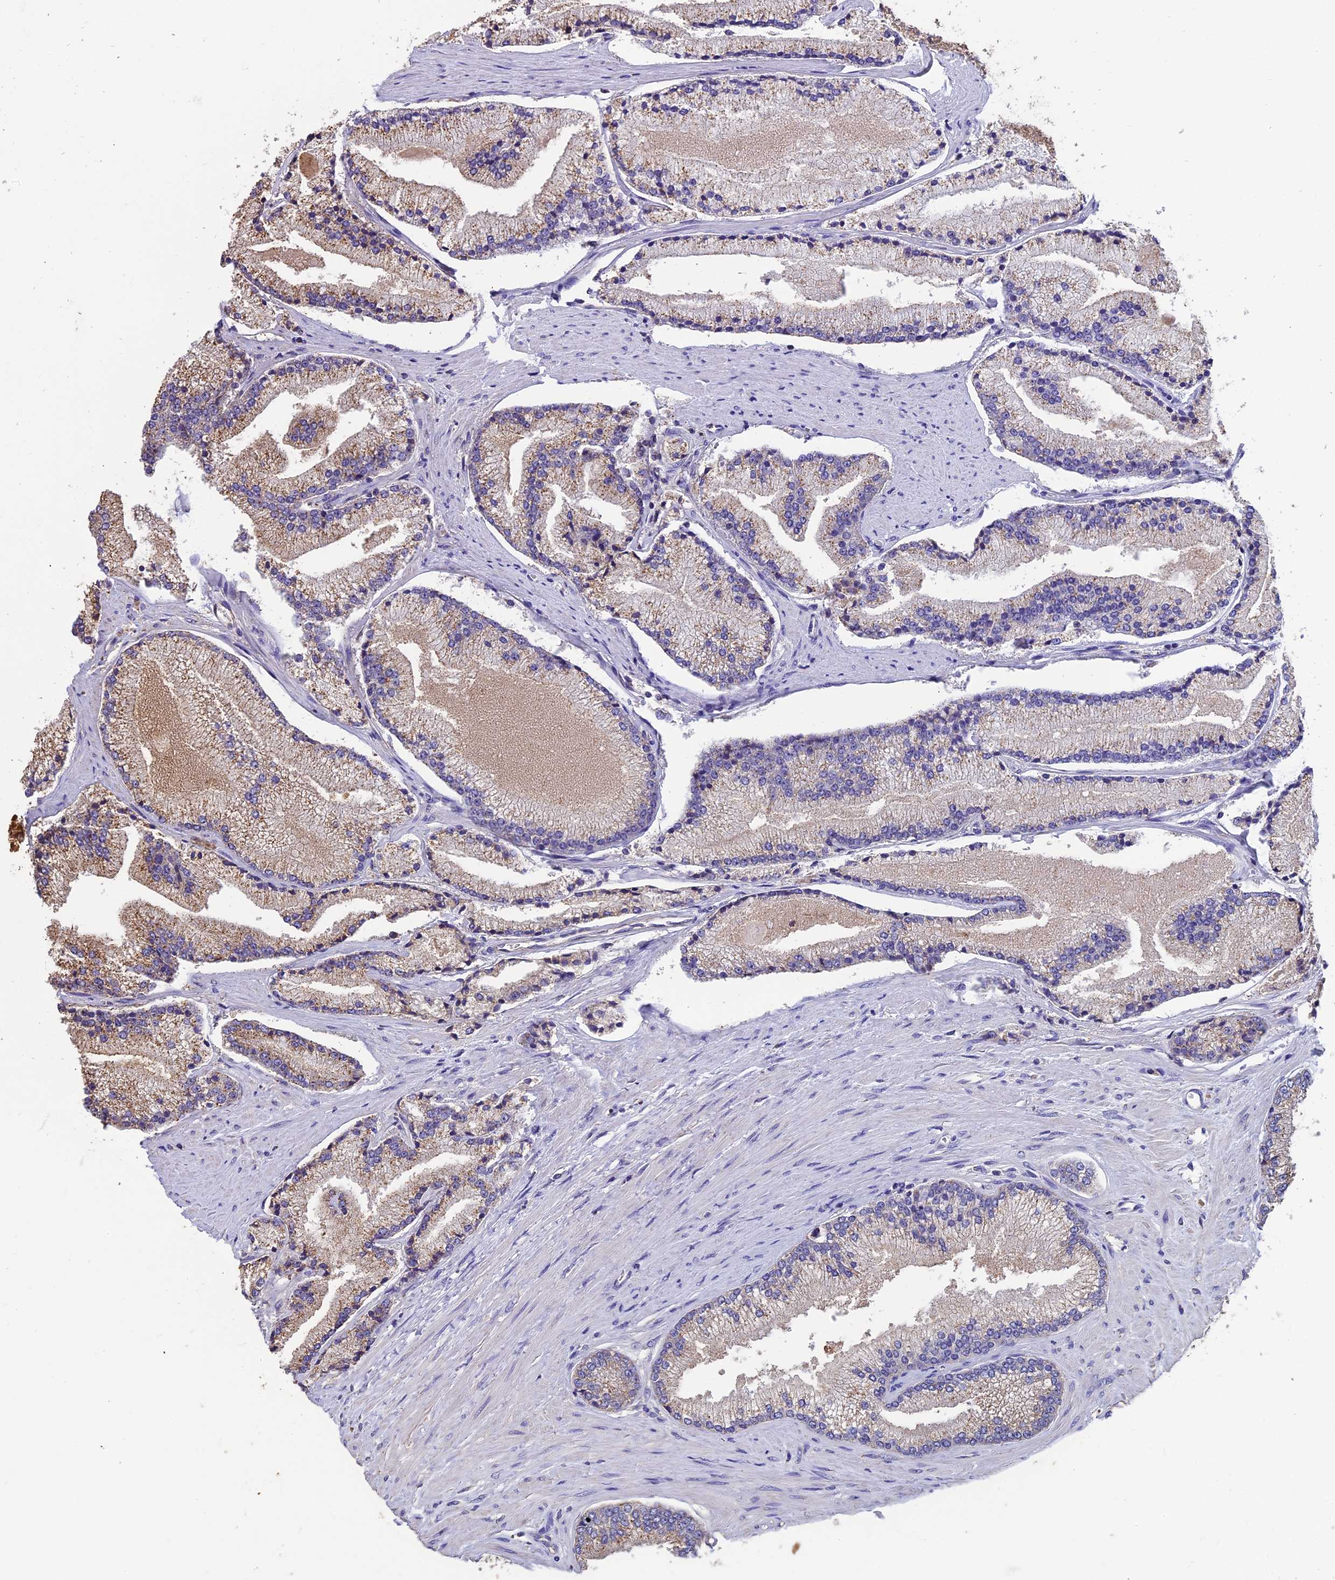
{"staining": {"intensity": "weak", "quantity": "25%-75%", "location": "cytoplasmic/membranous"}, "tissue": "prostate cancer", "cell_type": "Tumor cells", "image_type": "cancer", "snomed": [{"axis": "morphology", "description": "Adenocarcinoma, High grade"}, {"axis": "topography", "description": "Prostate"}], "caption": "Immunohistochemical staining of human prostate cancer (high-grade adenocarcinoma) demonstrates low levels of weak cytoplasmic/membranous expression in about 25%-75% of tumor cells.", "gene": "CHMP2A", "patient": {"sex": "male", "age": 67}}